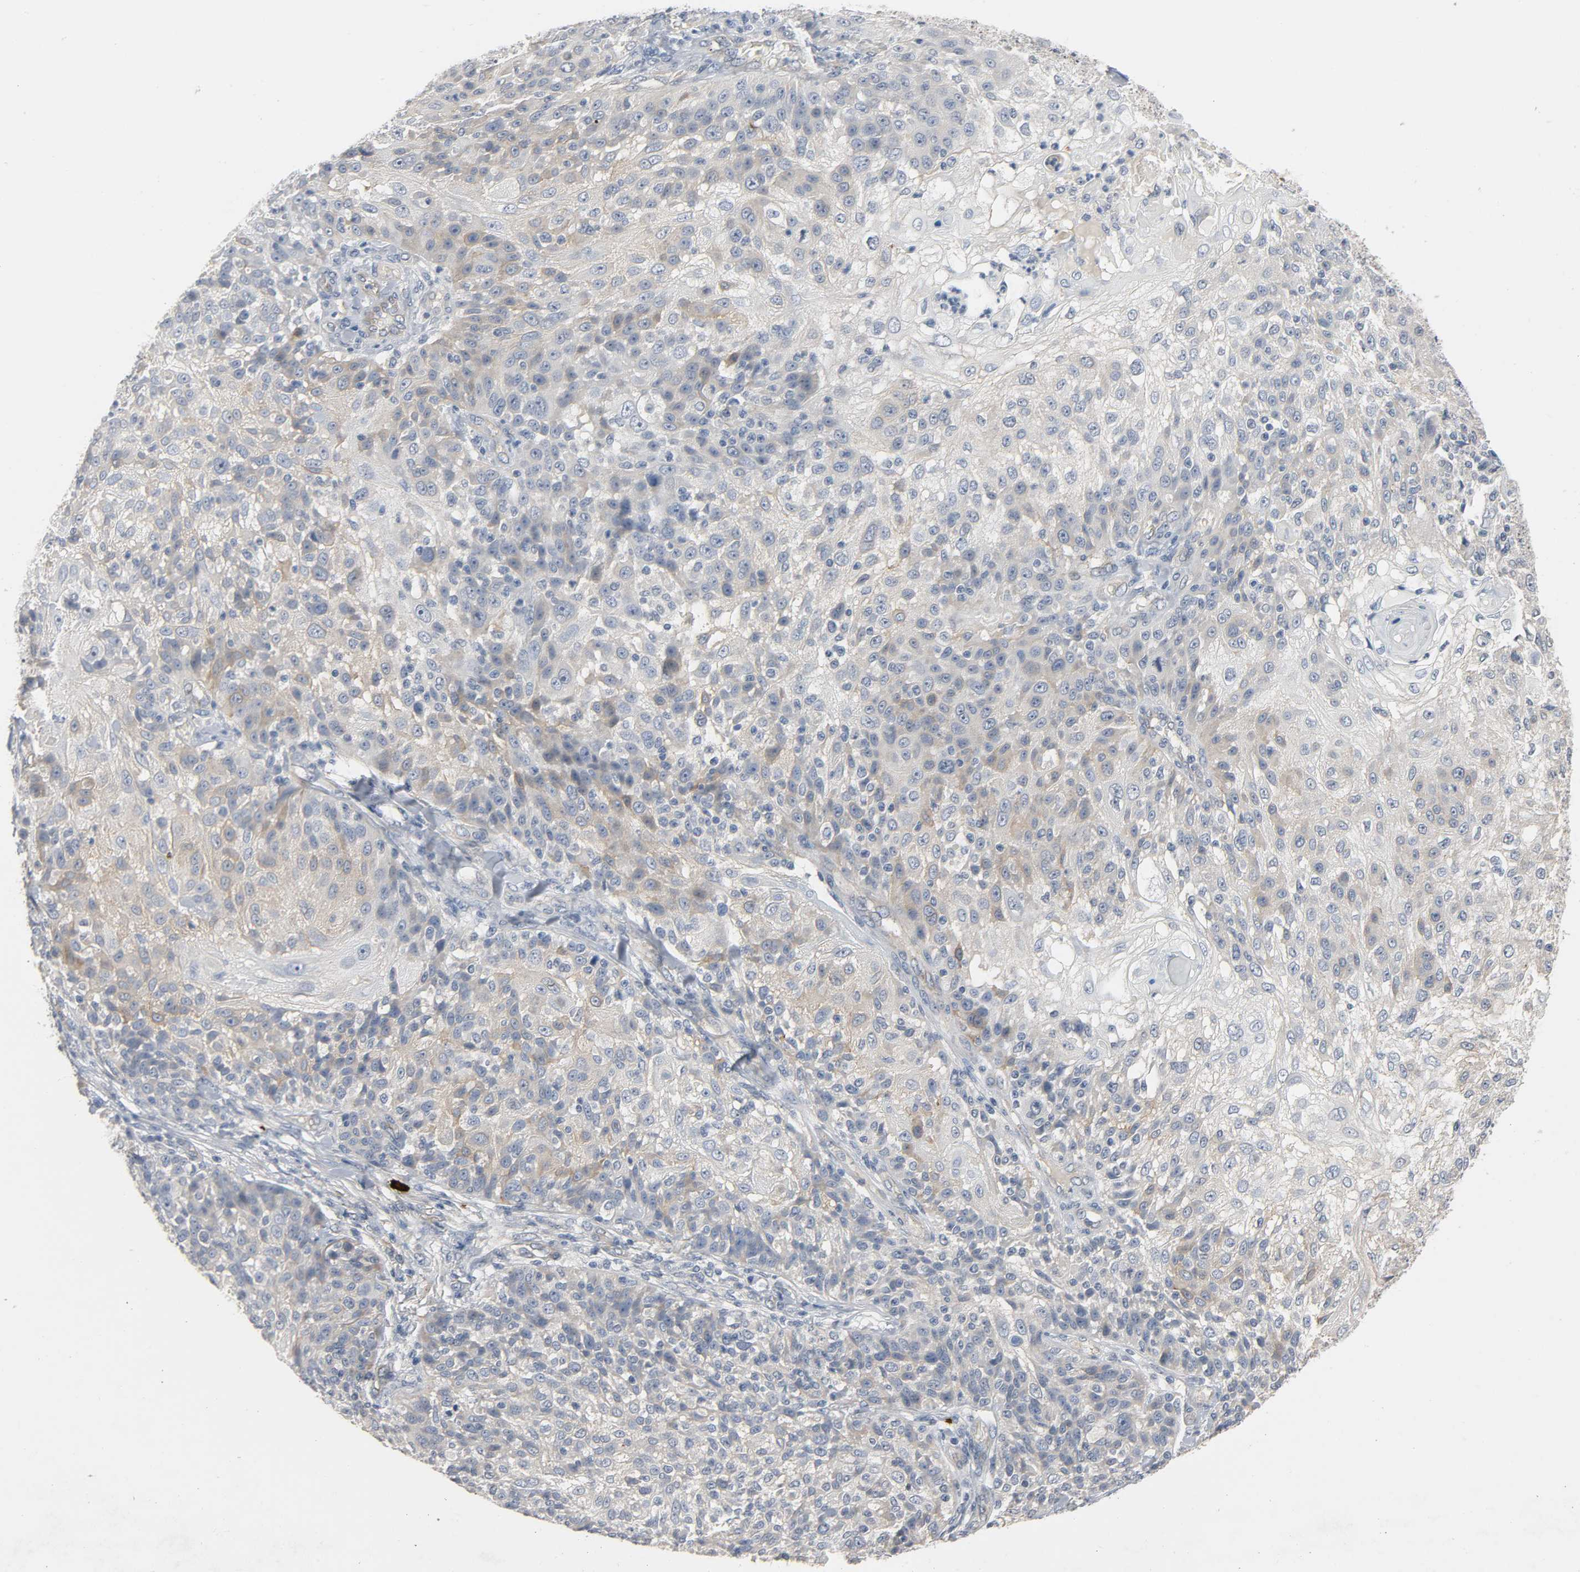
{"staining": {"intensity": "weak", "quantity": "25%-75%", "location": "cytoplasmic/membranous"}, "tissue": "skin cancer", "cell_type": "Tumor cells", "image_type": "cancer", "snomed": [{"axis": "morphology", "description": "Normal tissue, NOS"}, {"axis": "morphology", "description": "Squamous cell carcinoma, NOS"}, {"axis": "topography", "description": "Skin"}], "caption": "This micrograph shows IHC staining of skin cancer, with low weak cytoplasmic/membranous expression in approximately 25%-75% of tumor cells.", "gene": "LIMCH1", "patient": {"sex": "female", "age": 83}}